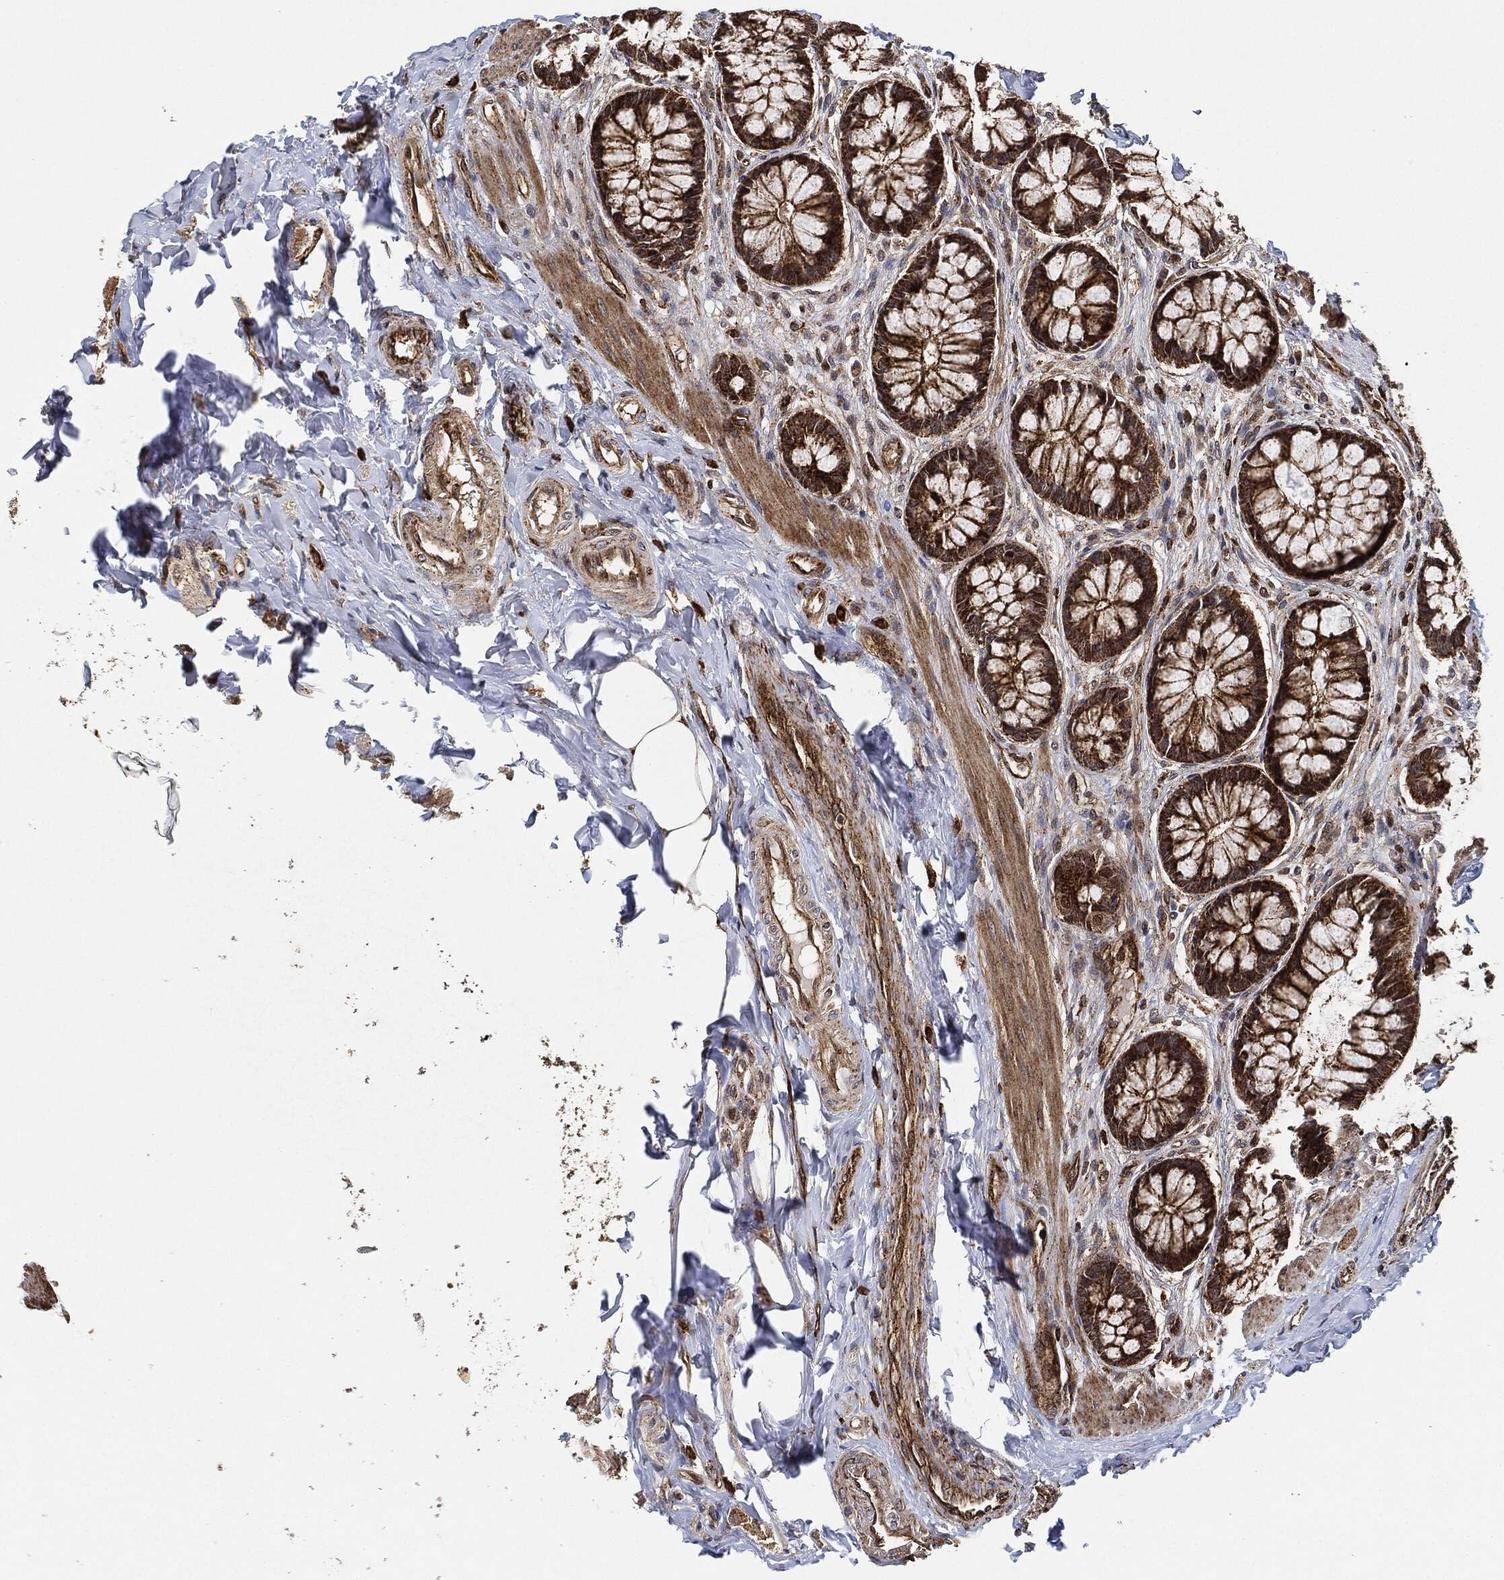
{"staining": {"intensity": "strong", "quantity": ">75%", "location": "cytoplasmic/membranous"}, "tissue": "colon", "cell_type": "Endothelial cells", "image_type": "normal", "snomed": [{"axis": "morphology", "description": "Normal tissue, NOS"}, {"axis": "topography", "description": "Colon"}], "caption": "A photomicrograph showing strong cytoplasmic/membranous staining in about >75% of endothelial cells in benign colon, as visualized by brown immunohistochemical staining.", "gene": "MAP3K3", "patient": {"sex": "female", "age": 65}}